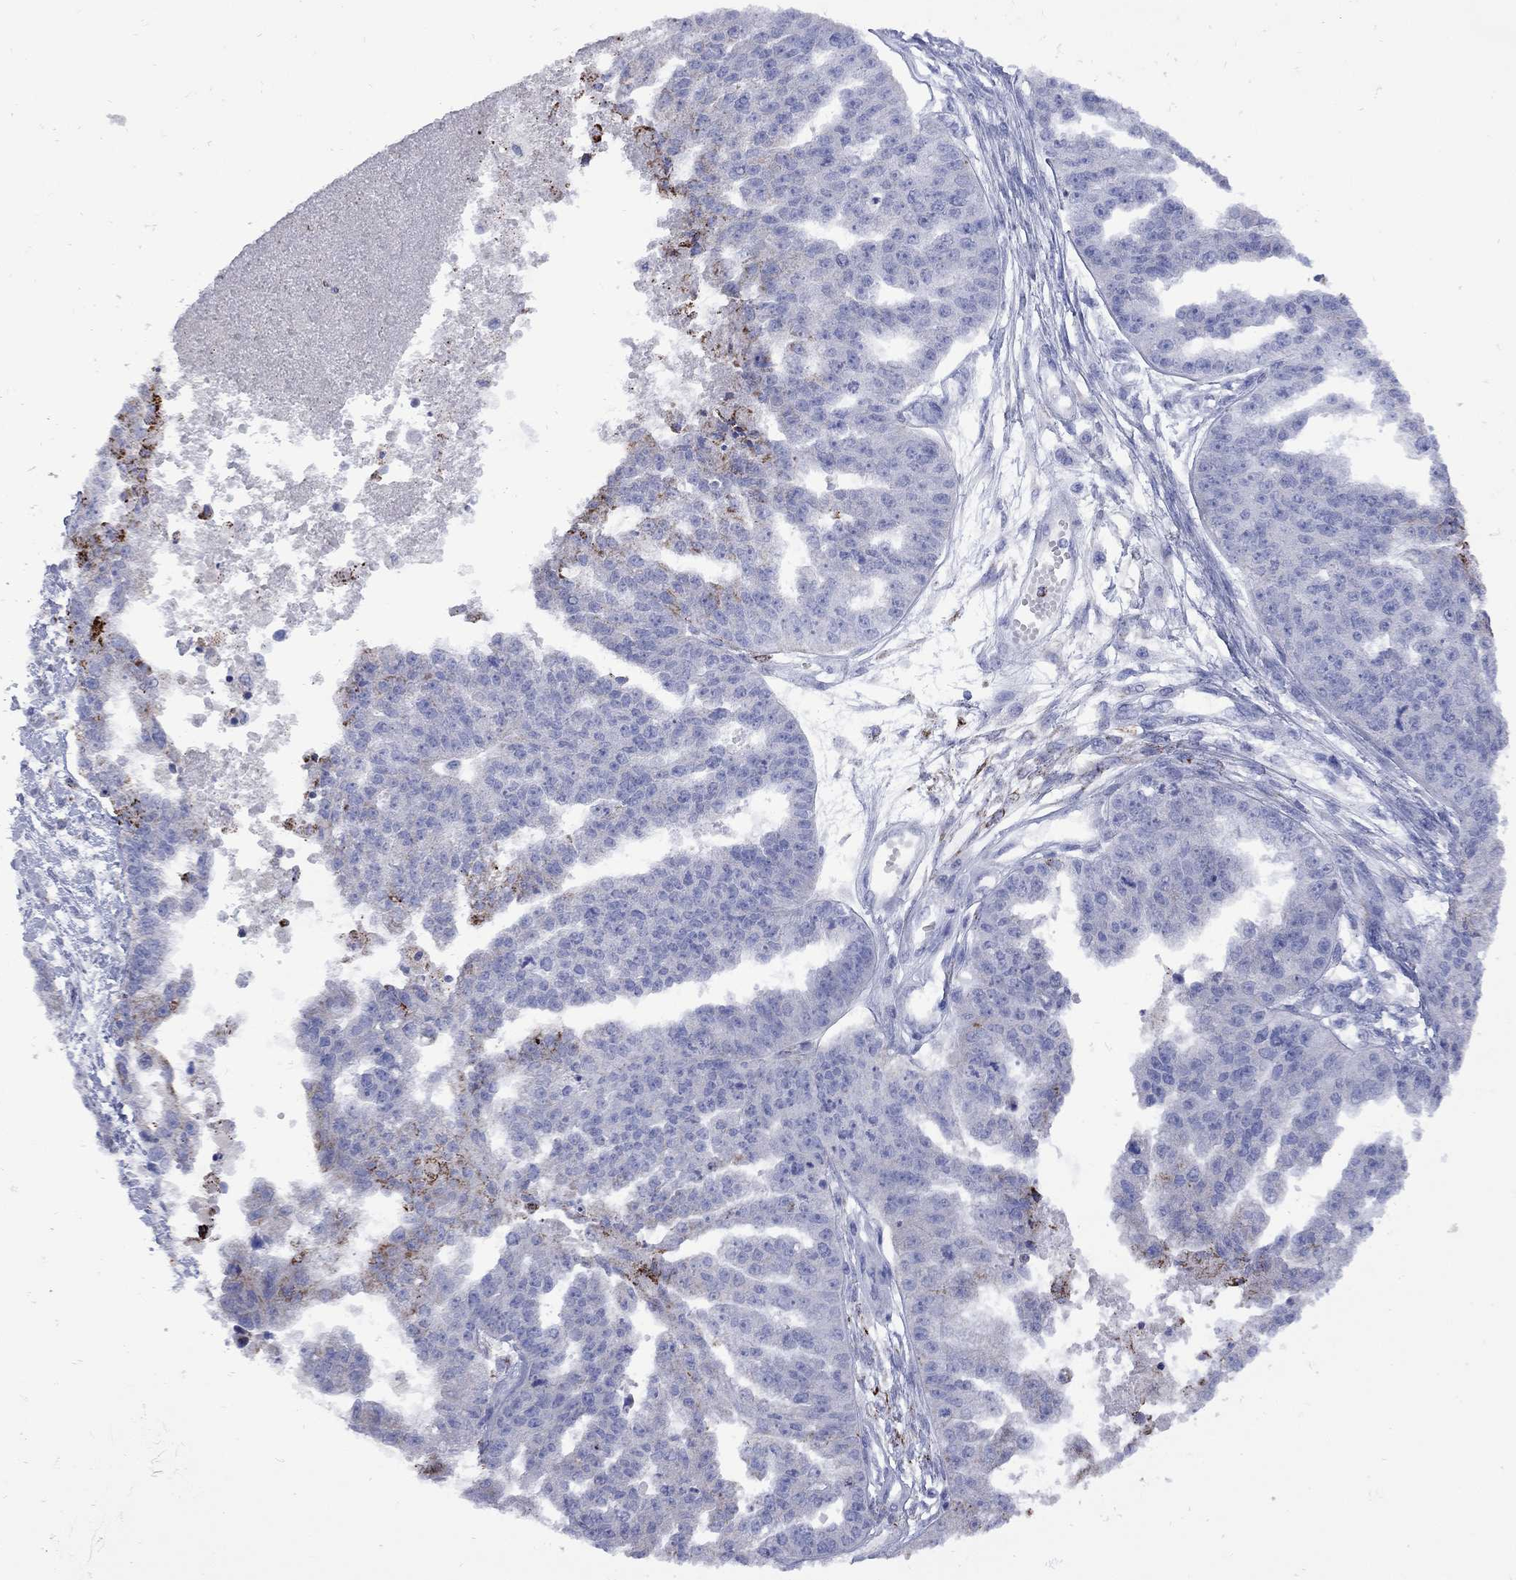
{"staining": {"intensity": "strong", "quantity": "<25%", "location": "cytoplasmic/membranous"}, "tissue": "ovarian cancer", "cell_type": "Tumor cells", "image_type": "cancer", "snomed": [{"axis": "morphology", "description": "Cystadenocarcinoma, serous, NOS"}, {"axis": "topography", "description": "Ovary"}], "caption": "The histopathology image reveals immunohistochemical staining of ovarian cancer (serous cystadenocarcinoma). There is strong cytoplasmic/membranous positivity is present in approximately <25% of tumor cells.", "gene": "SESTD1", "patient": {"sex": "female", "age": 58}}